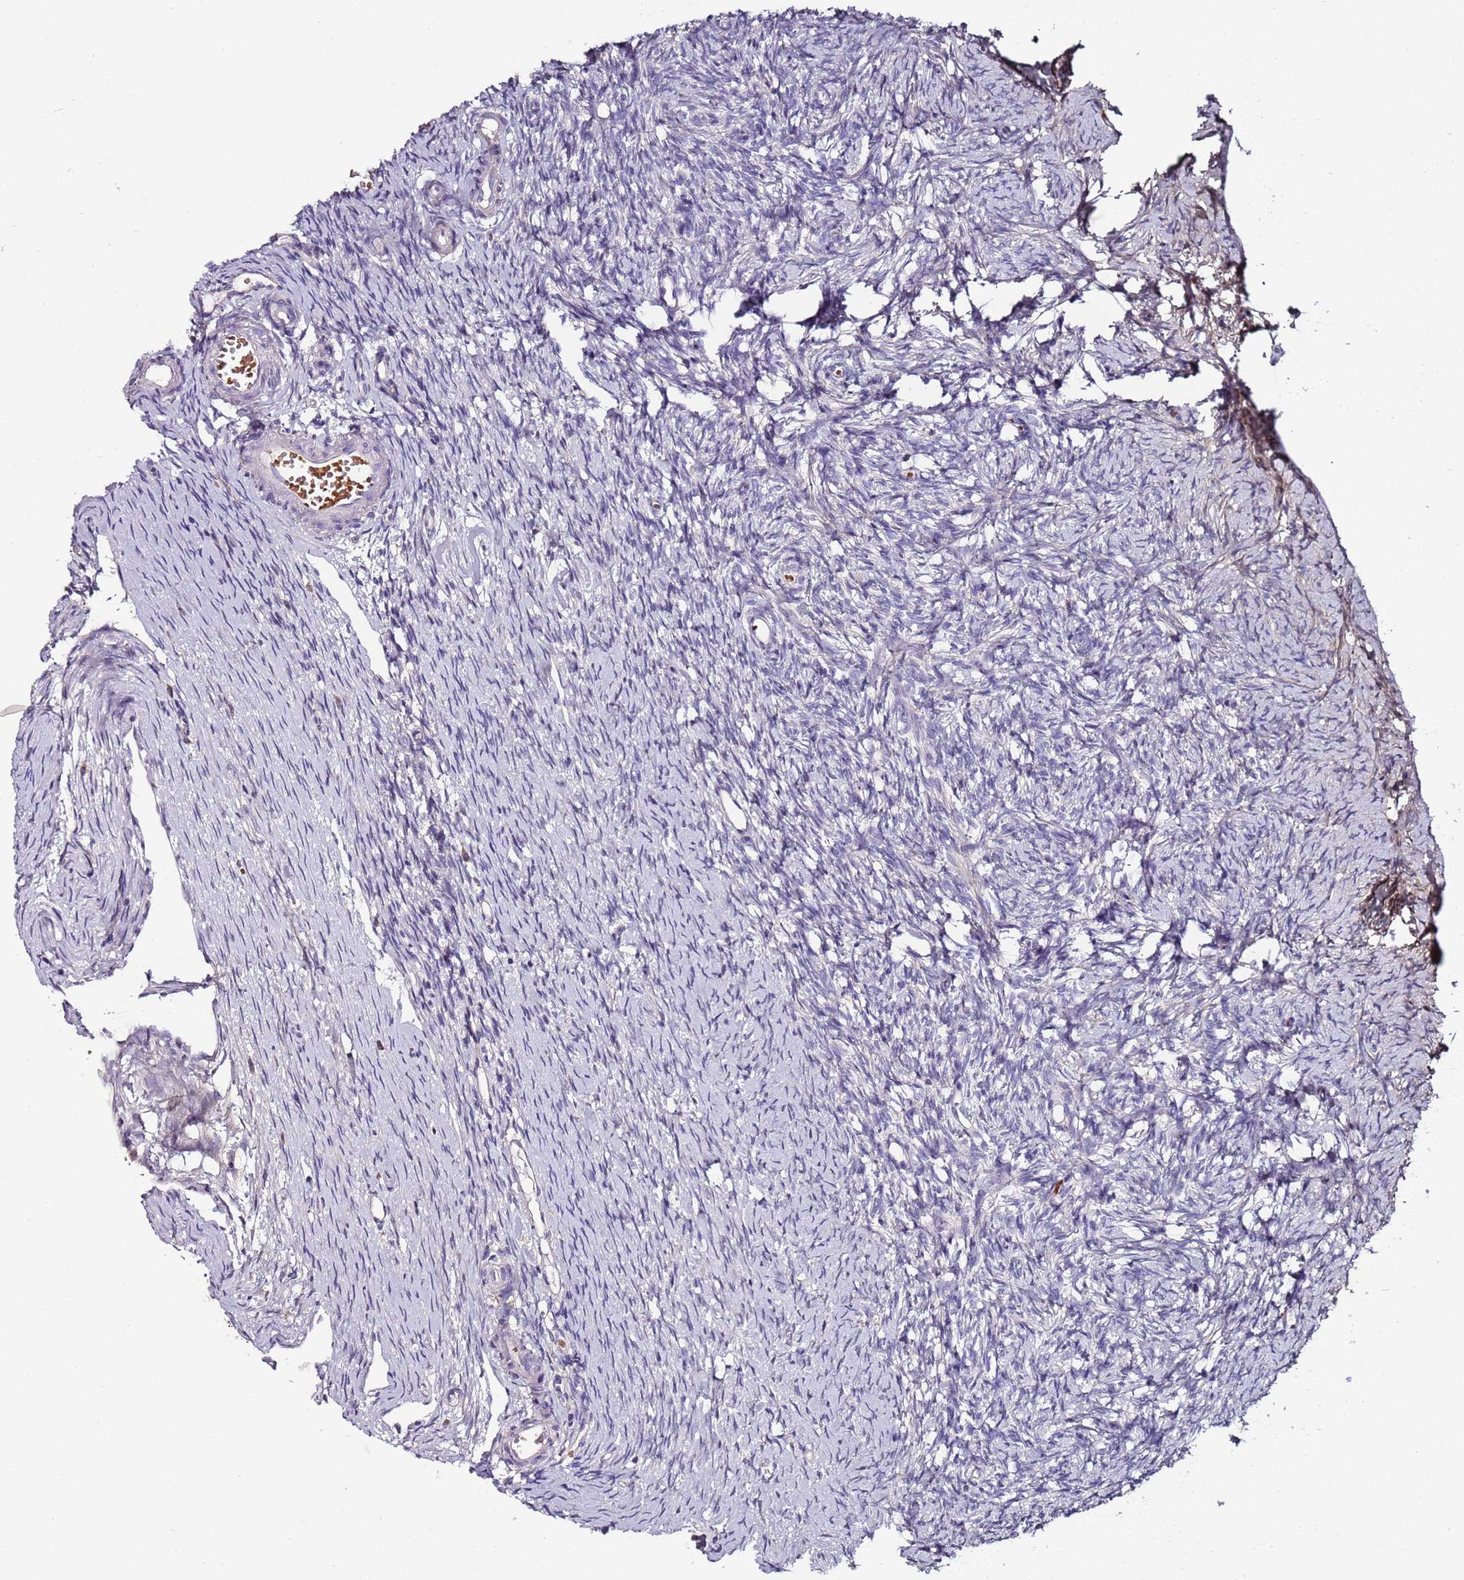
{"staining": {"intensity": "negative", "quantity": "none", "location": "none"}, "tissue": "ovary", "cell_type": "Ovarian stroma cells", "image_type": "normal", "snomed": [{"axis": "morphology", "description": "Normal tissue, NOS"}, {"axis": "topography", "description": "Ovary"}], "caption": "Unremarkable ovary was stained to show a protein in brown. There is no significant staining in ovarian stroma cells. The staining was performed using DAB to visualize the protein expression in brown, while the nuclei were stained in blue with hematoxylin (Magnification: 20x).", "gene": "C3orf80", "patient": {"sex": "female", "age": 51}}